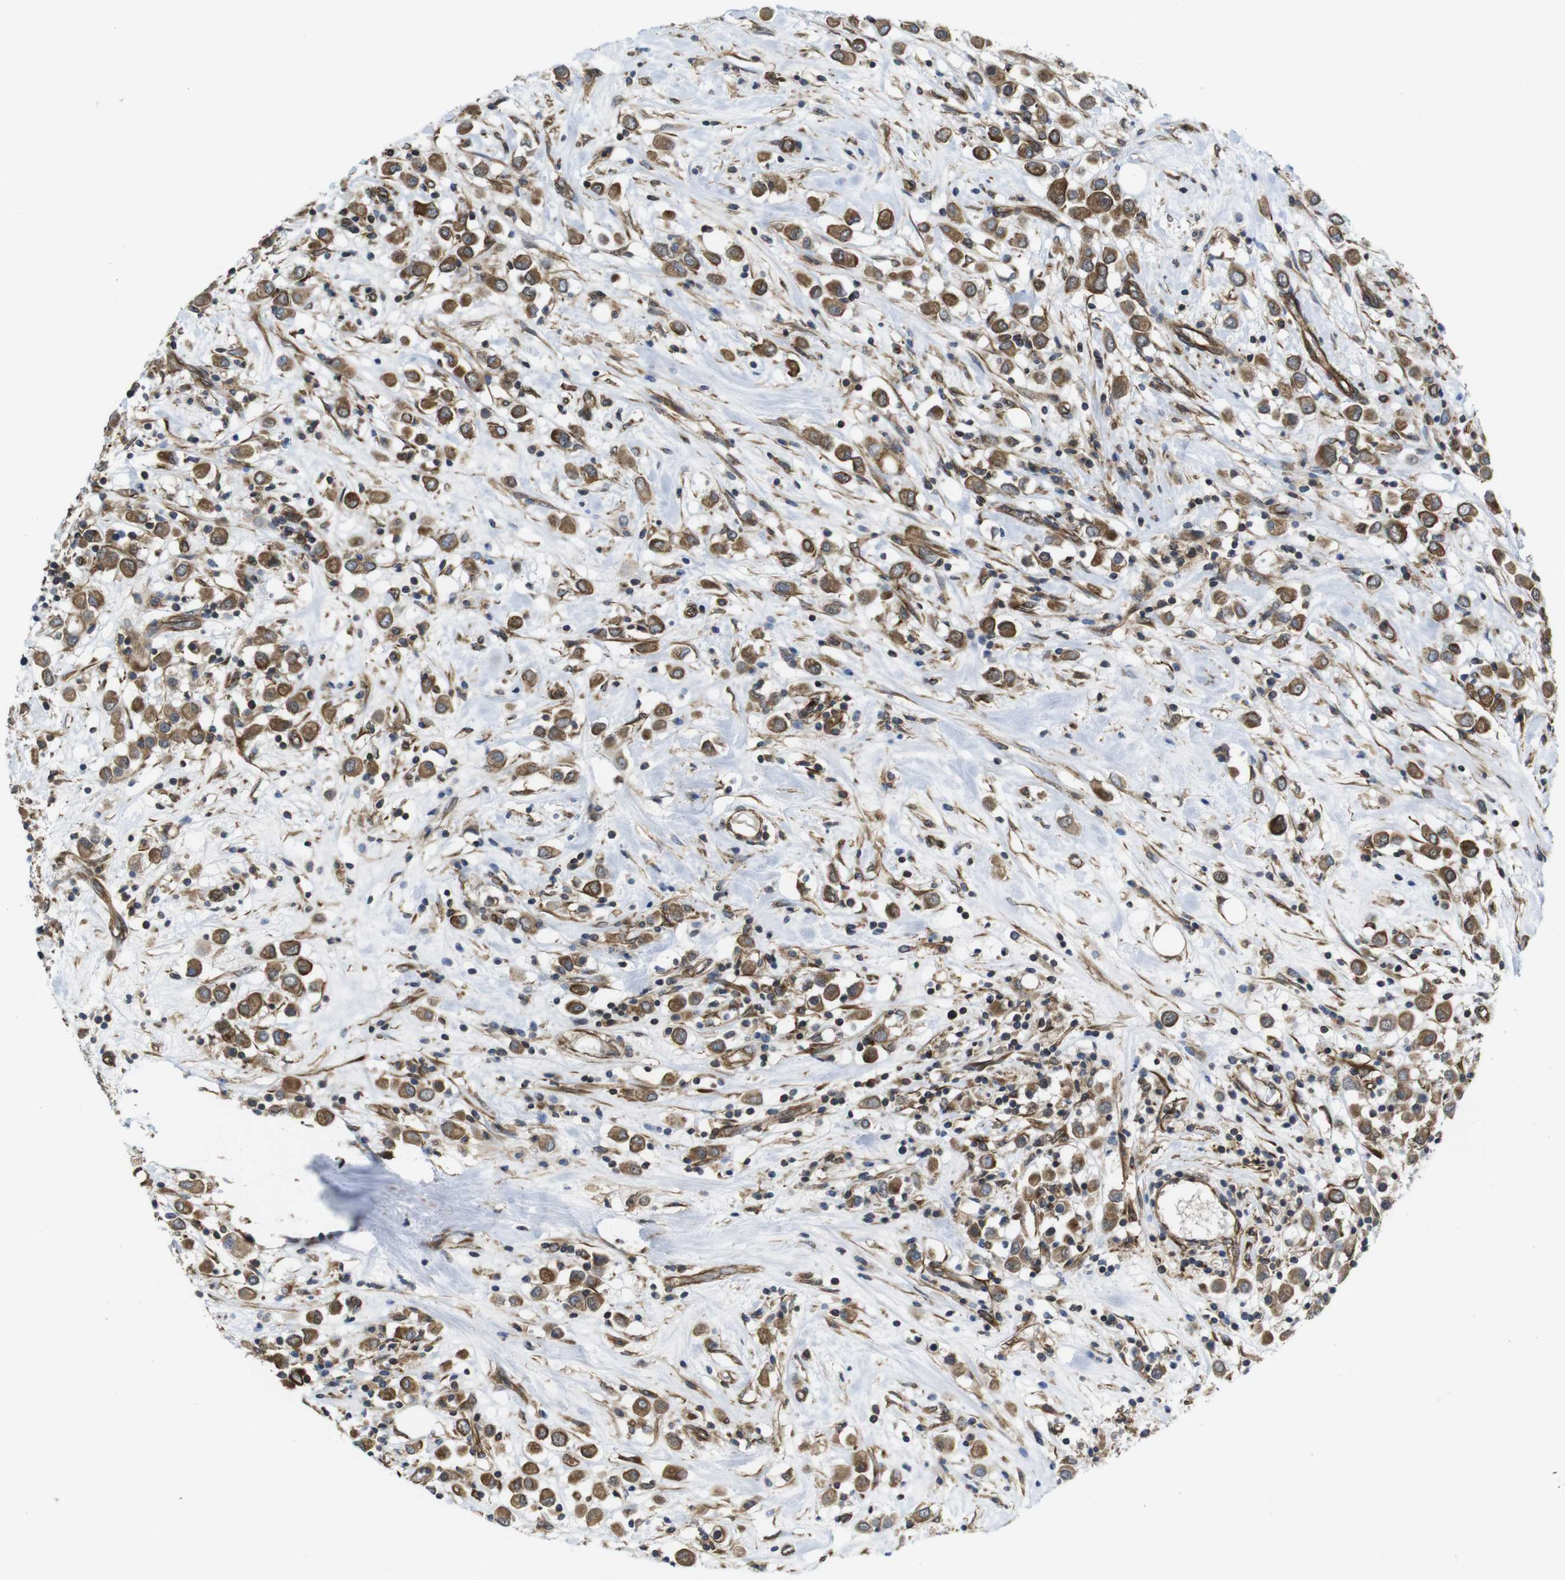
{"staining": {"intensity": "moderate", "quantity": ">75%", "location": "cytoplasmic/membranous"}, "tissue": "breast cancer", "cell_type": "Tumor cells", "image_type": "cancer", "snomed": [{"axis": "morphology", "description": "Duct carcinoma"}, {"axis": "topography", "description": "Breast"}], "caption": "Breast cancer (infiltrating ductal carcinoma) stained for a protein (brown) demonstrates moderate cytoplasmic/membranous positive positivity in approximately >75% of tumor cells.", "gene": "ZDHHC5", "patient": {"sex": "female", "age": 61}}